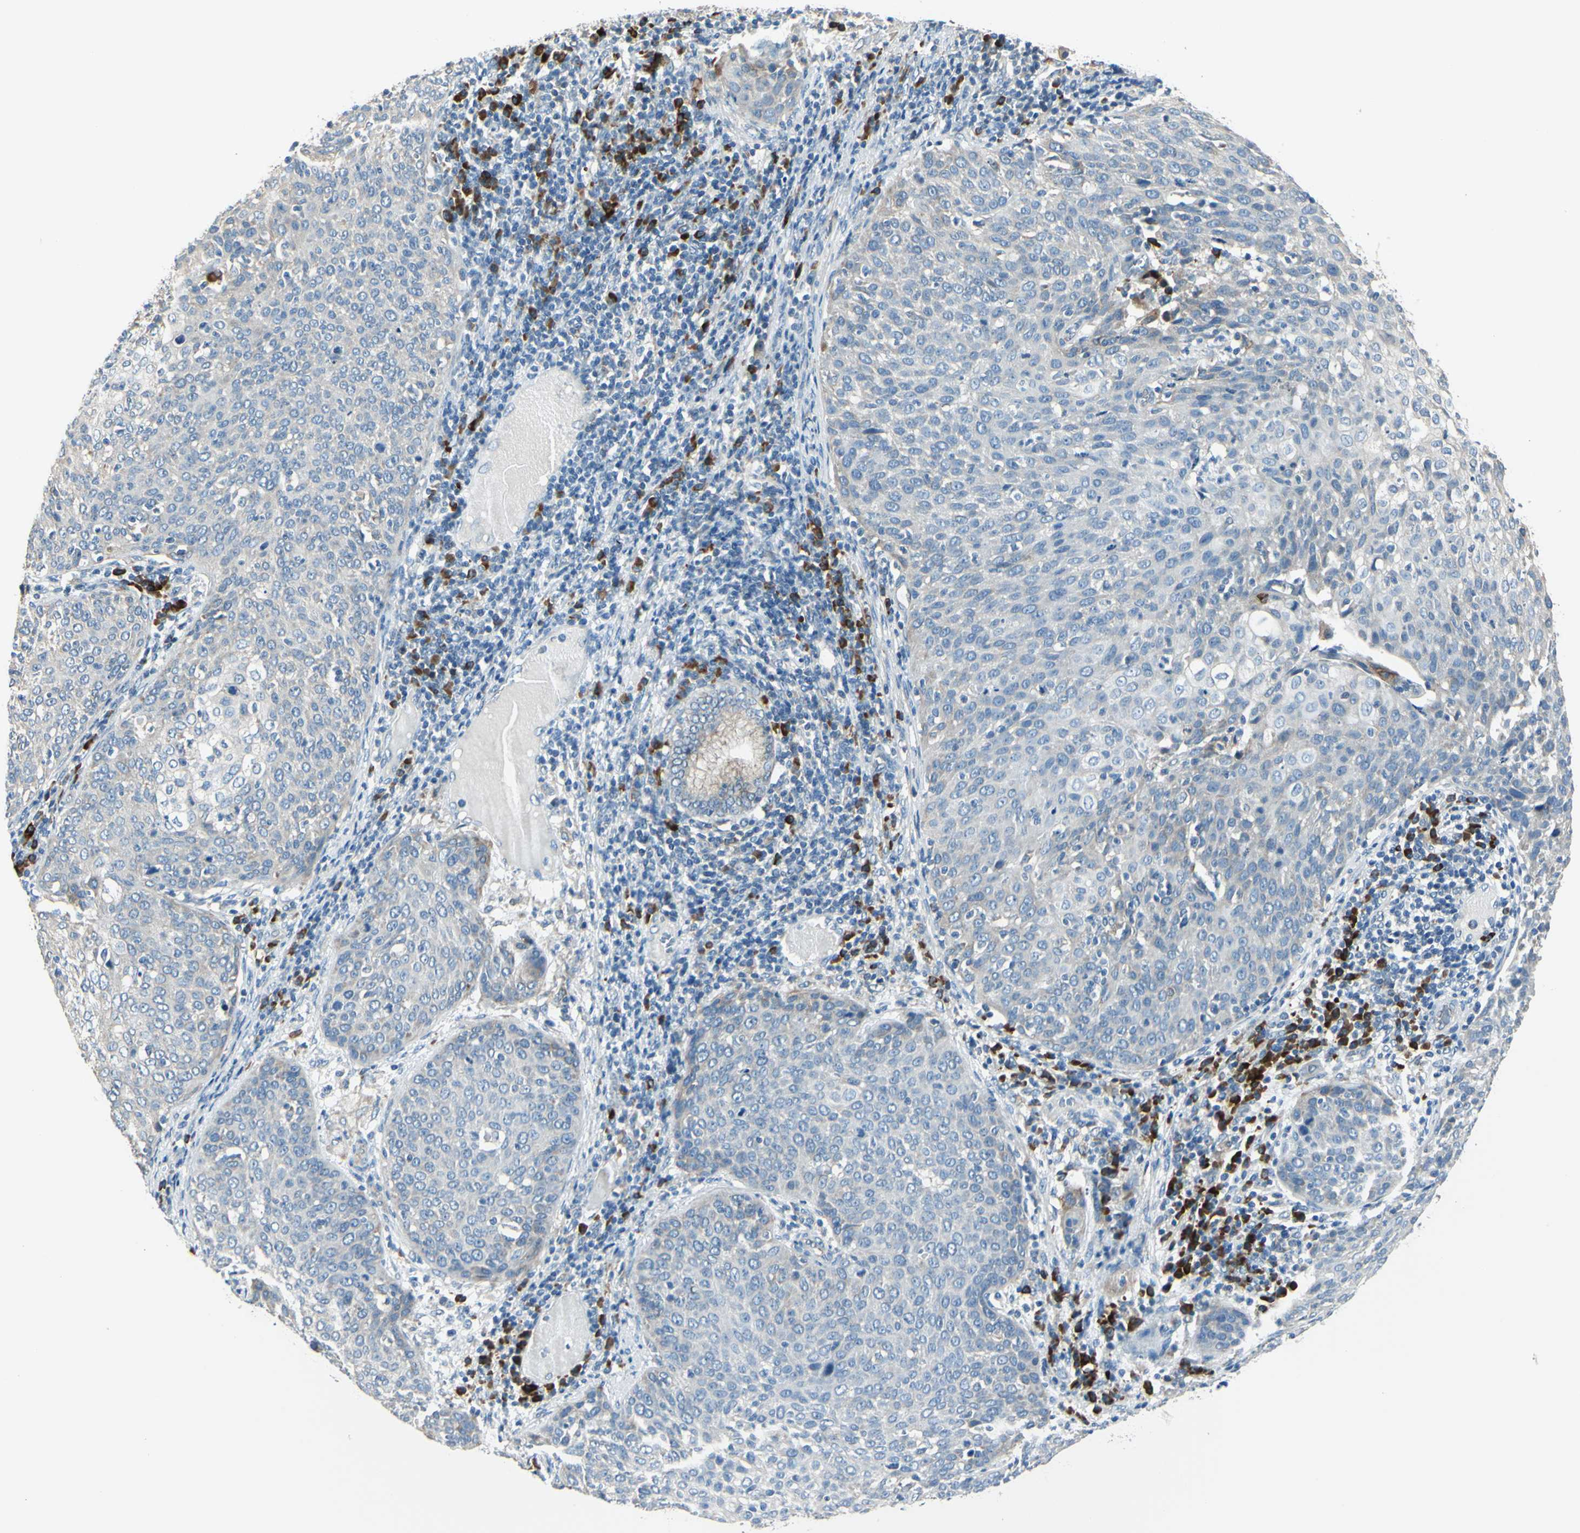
{"staining": {"intensity": "weak", "quantity": "25%-75%", "location": "cytoplasmic/membranous"}, "tissue": "cervical cancer", "cell_type": "Tumor cells", "image_type": "cancer", "snomed": [{"axis": "morphology", "description": "Squamous cell carcinoma, NOS"}, {"axis": "topography", "description": "Cervix"}], "caption": "Tumor cells exhibit weak cytoplasmic/membranous positivity in approximately 25%-75% of cells in cervical cancer (squamous cell carcinoma).", "gene": "SELENOS", "patient": {"sex": "female", "age": 38}}